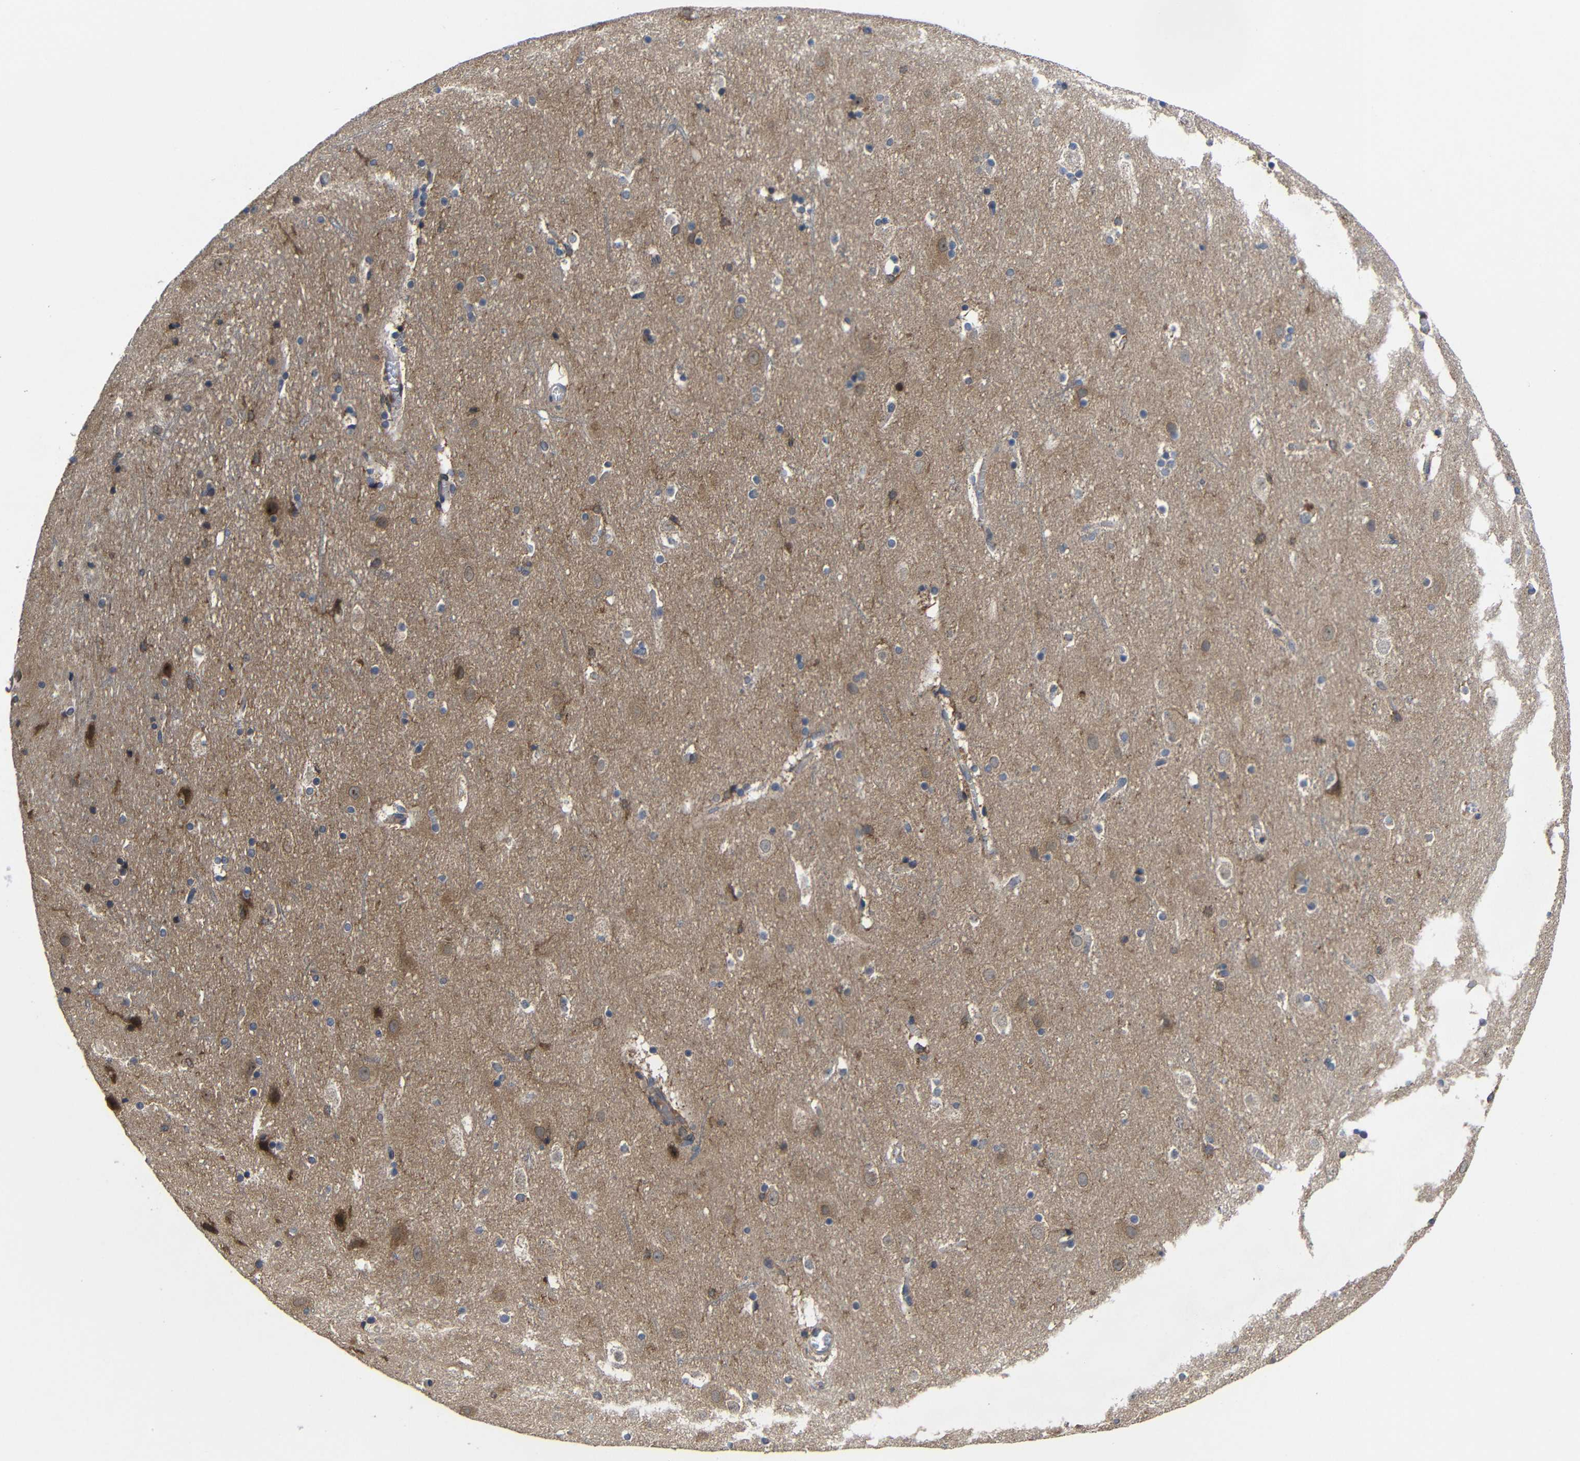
{"staining": {"intensity": "weak", "quantity": "25%-75%", "location": "cytoplasmic/membranous"}, "tissue": "cerebral cortex", "cell_type": "Endothelial cells", "image_type": "normal", "snomed": [{"axis": "morphology", "description": "Normal tissue, NOS"}, {"axis": "topography", "description": "Cerebral cortex"}], "caption": "Immunohistochemistry (DAB (3,3'-diaminobenzidine)) staining of benign human cerebral cortex displays weak cytoplasmic/membranous protein expression in approximately 25%-75% of endothelial cells.", "gene": "LPAR5", "patient": {"sex": "male", "age": 45}}